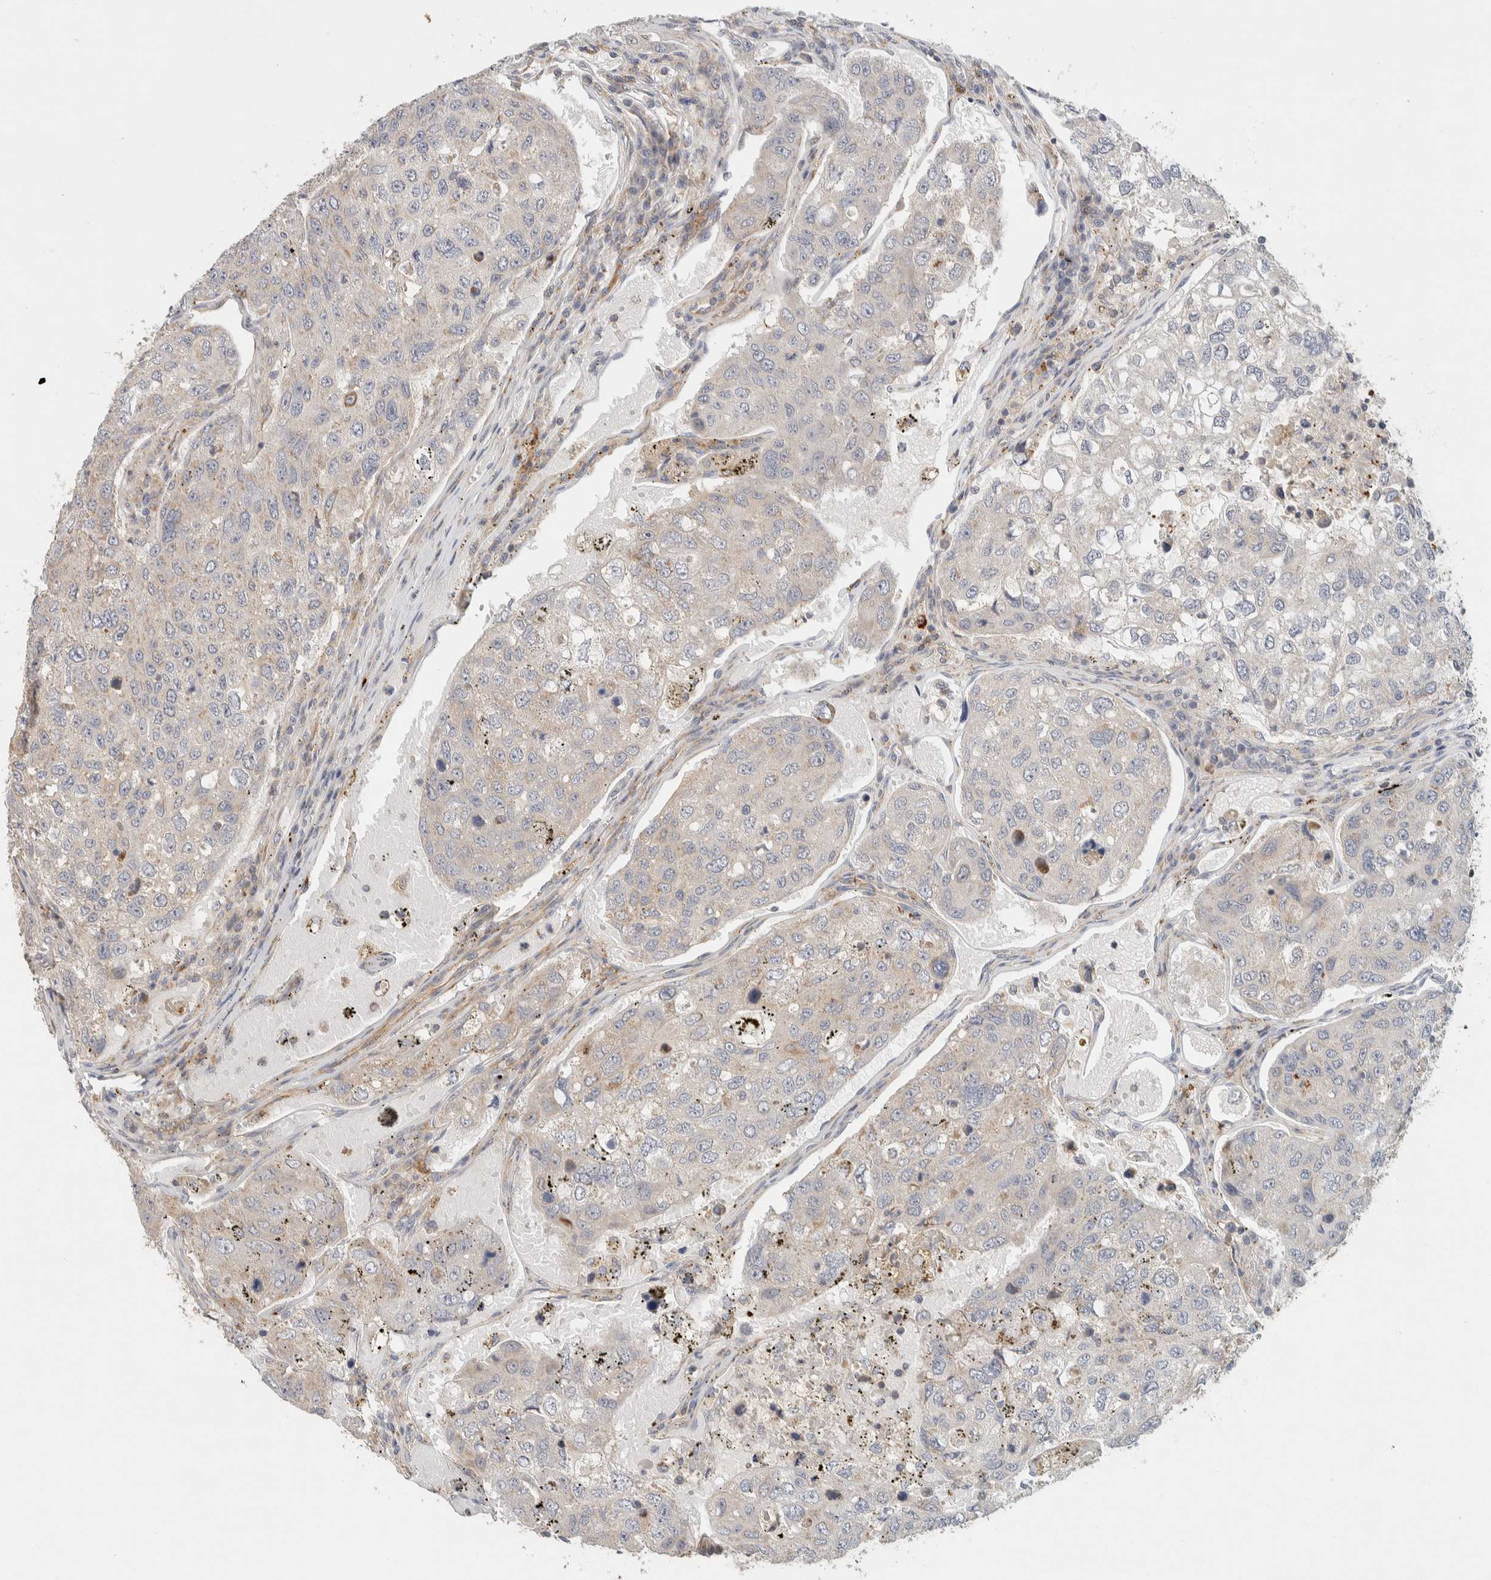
{"staining": {"intensity": "negative", "quantity": "none", "location": "none"}, "tissue": "urothelial cancer", "cell_type": "Tumor cells", "image_type": "cancer", "snomed": [{"axis": "morphology", "description": "Urothelial carcinoma, High grade"}, {"axis": "topography", "description": "Lymph node"}, {"axis": "topography", "description": "Urinary bladder"}], "caption": "Tumor cells are negative for brown protein staining in urothelial cancer.", "gene": "KIF9", "patient": {"sex": "male", "age": 51}}